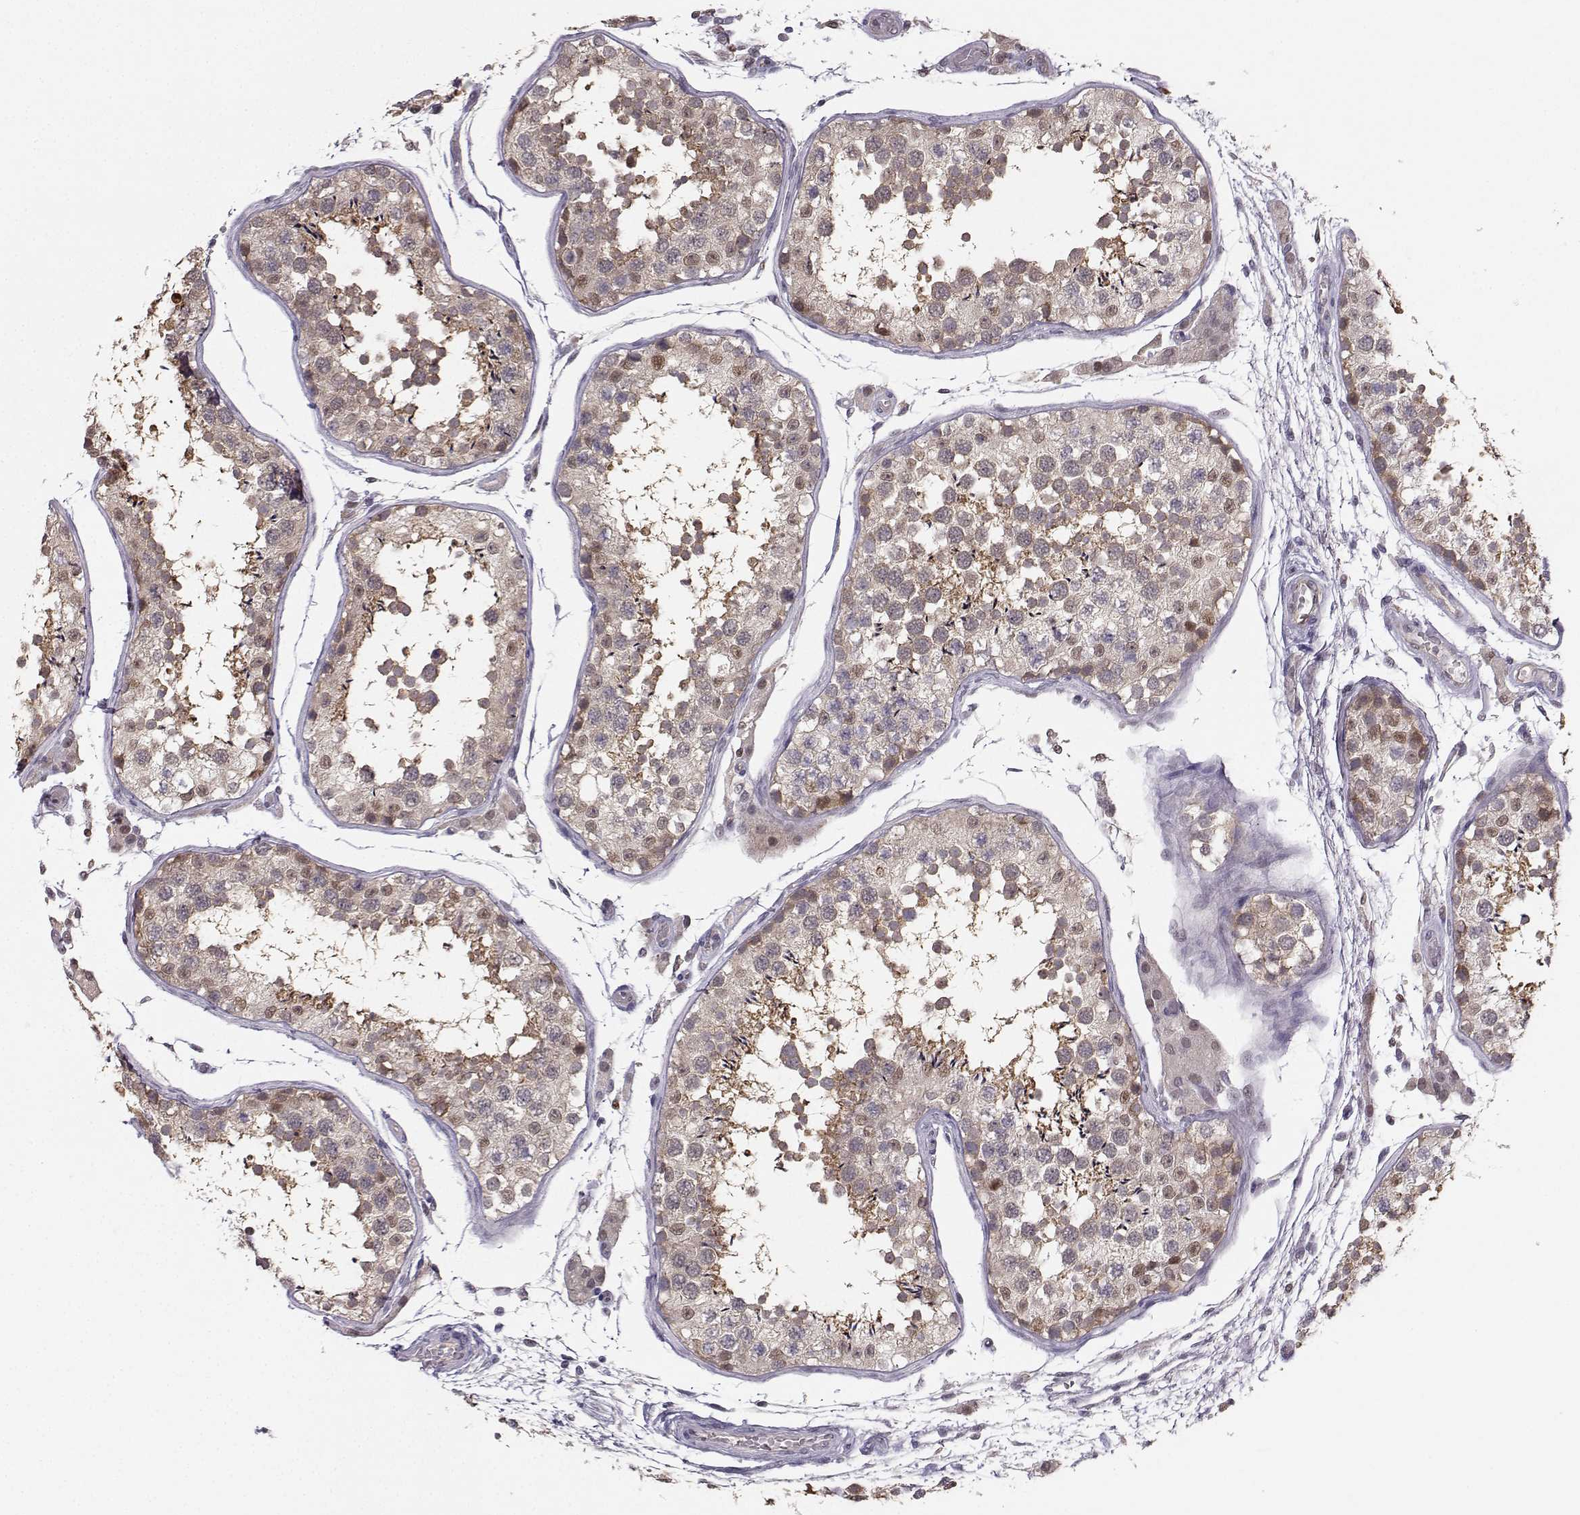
{"staining": {"intensity": "strong", "quantity": "<25%", "location": "cytoplasmic/membranous"}, "tissue": "testis", "cell_type": "Cells in seminiferous ducts", "image_type": "normal", "snomed": [{"axis": "morphology", "description": "Normal tissue, NOS"}, {"axis": "topography", "description": "Testis"}], "caption": "DAB immunohistochemical staining of benign testis exhibits strong cytoplasmic/membranous protein expression in about <25% of cells in seminiferous ducts.", "gene": "PKP2", "patient": {"sex": "male", "age": 29}}